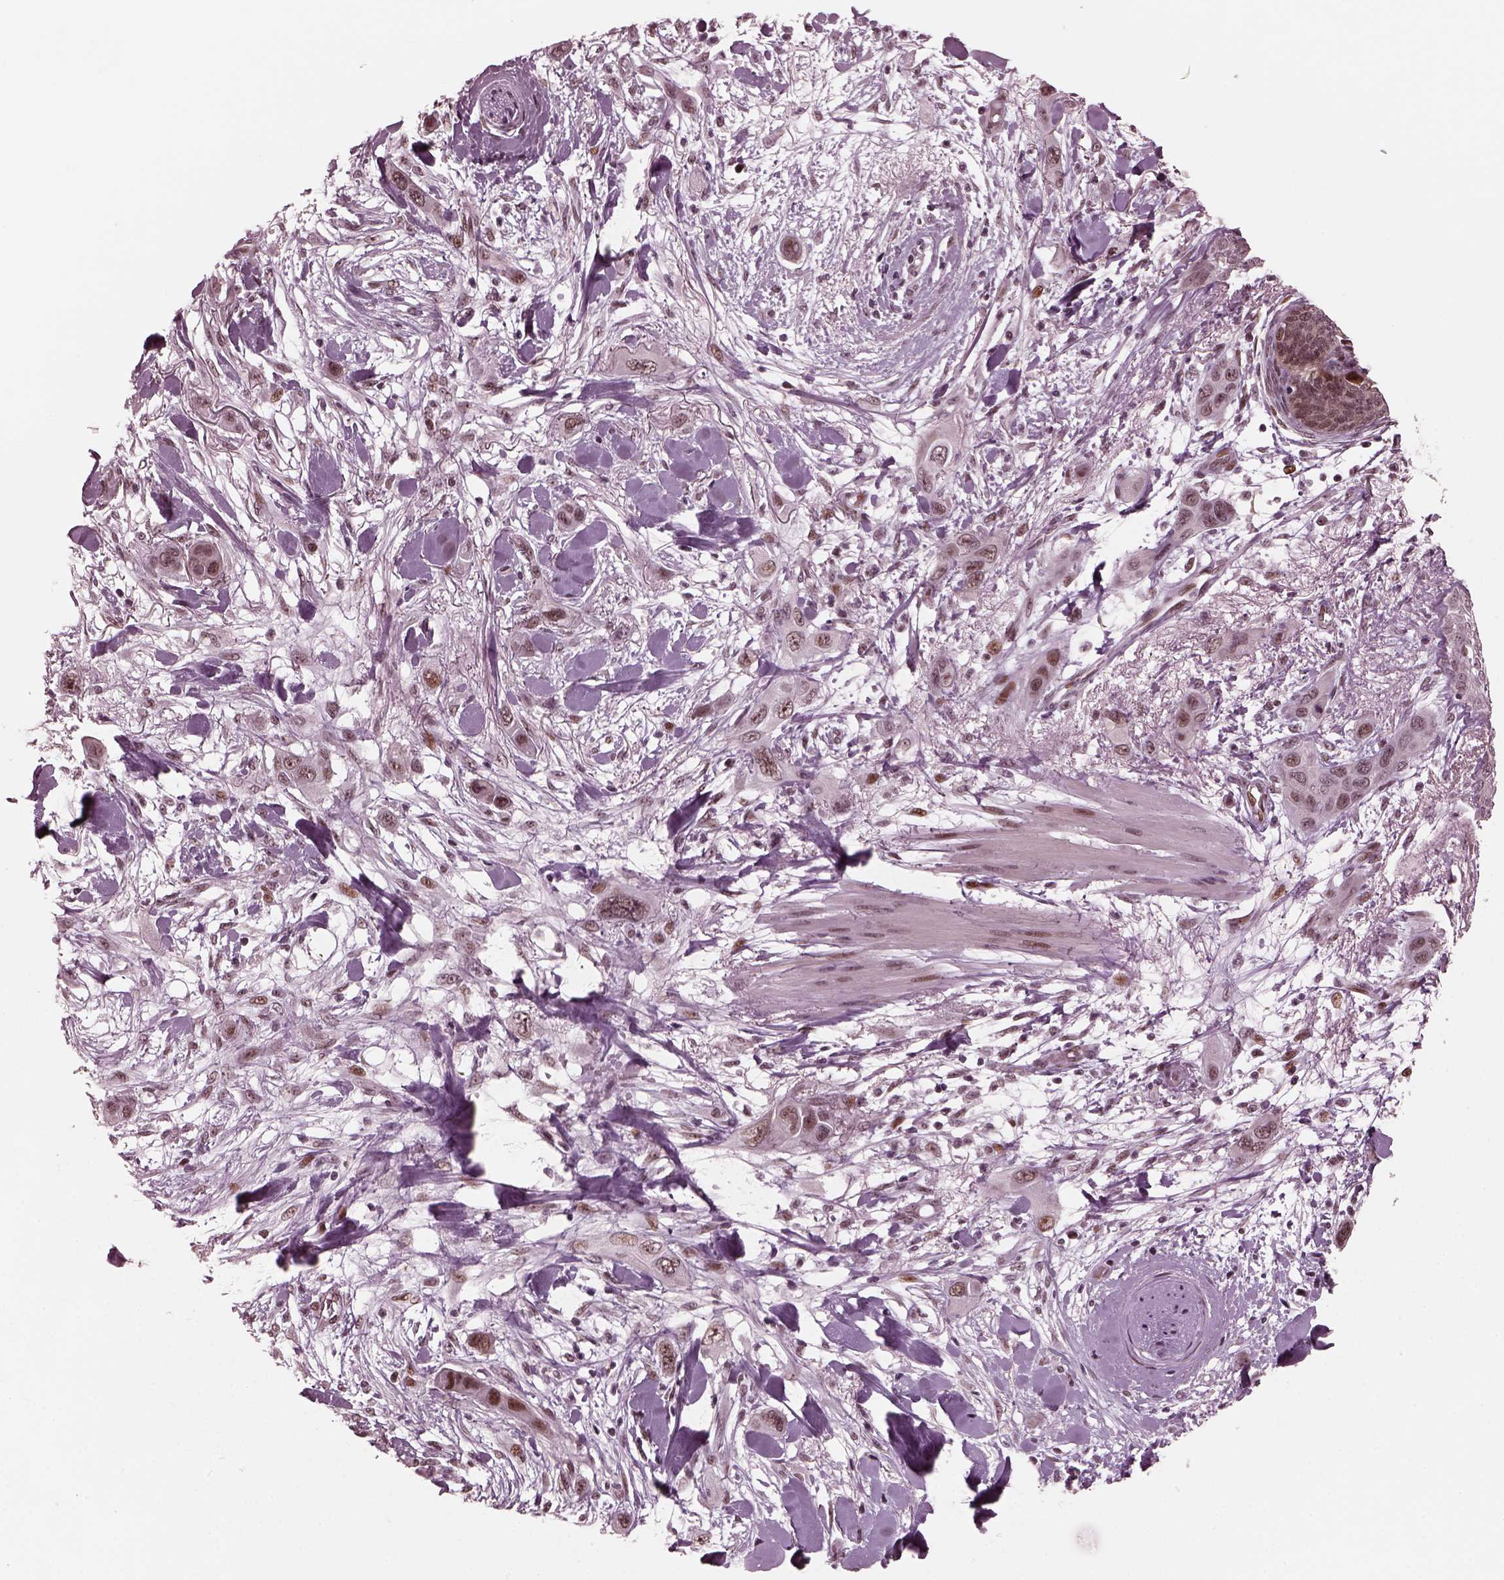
{"staining": {"intensity": "moderate", "quantity": "<25%", "location": "nuclear"}, "tissue": "skin cancer", "cell_type": "Tumor cells", "image_type": "cancer", "snomed": [{"axis": "morphology", "description": "Squamous cell carcinoma, NOS"}, {"axis": "topography", "description": "Skin"}], "caption": "Moderate nuclear positivity is seen in about <25% of tumor cells in skin cancer (squamous cell carcinoma).", "gene": "TRIB3", "patient": {"sex": "male", "age": 79}}